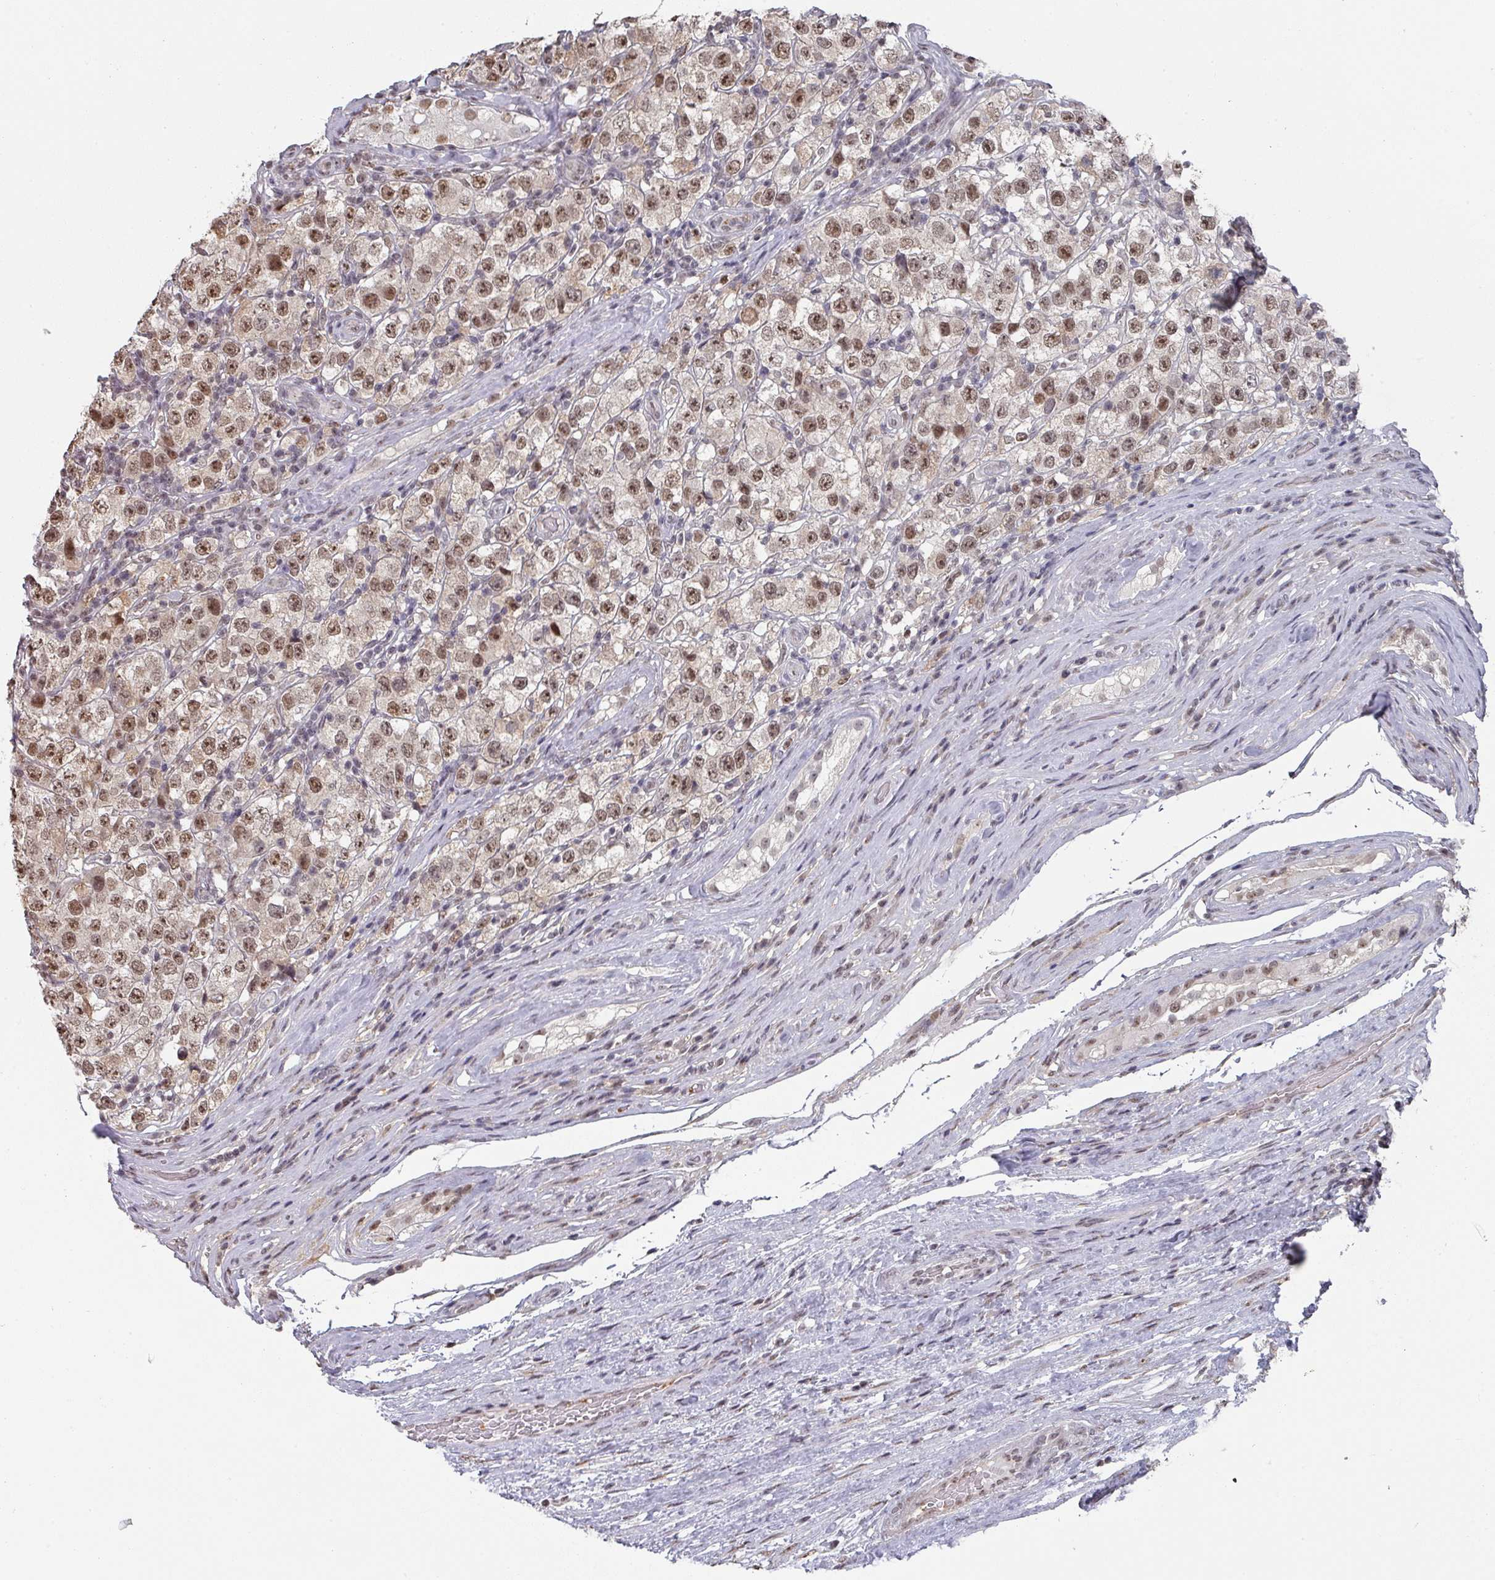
{"staining": {"intensity": "moderate", "quantity": ">75%", "location": "nuclear"}, "tissue": "testis cancer", "cell_type": "Tumor cells", "image_type": "cancer", "snomed": [{"axis": "morphology", "description": "Seminoma, NOS"}, {"axis": "morphology", "description": "Carcinoma, Embryonal, NOS"}, {"axis": "topography", "description": "Testis"}], "caption": "Testis cancer (embryonal carcinoma) stained with DAB (3,3'-diaminobenzidine) immunohistochemistry exhibits medium levels of moderate nuclear staining in approximately >75% of tumor cells.", "gene": "ZNF654", "patient": {"sex": "male", "age": 41}}